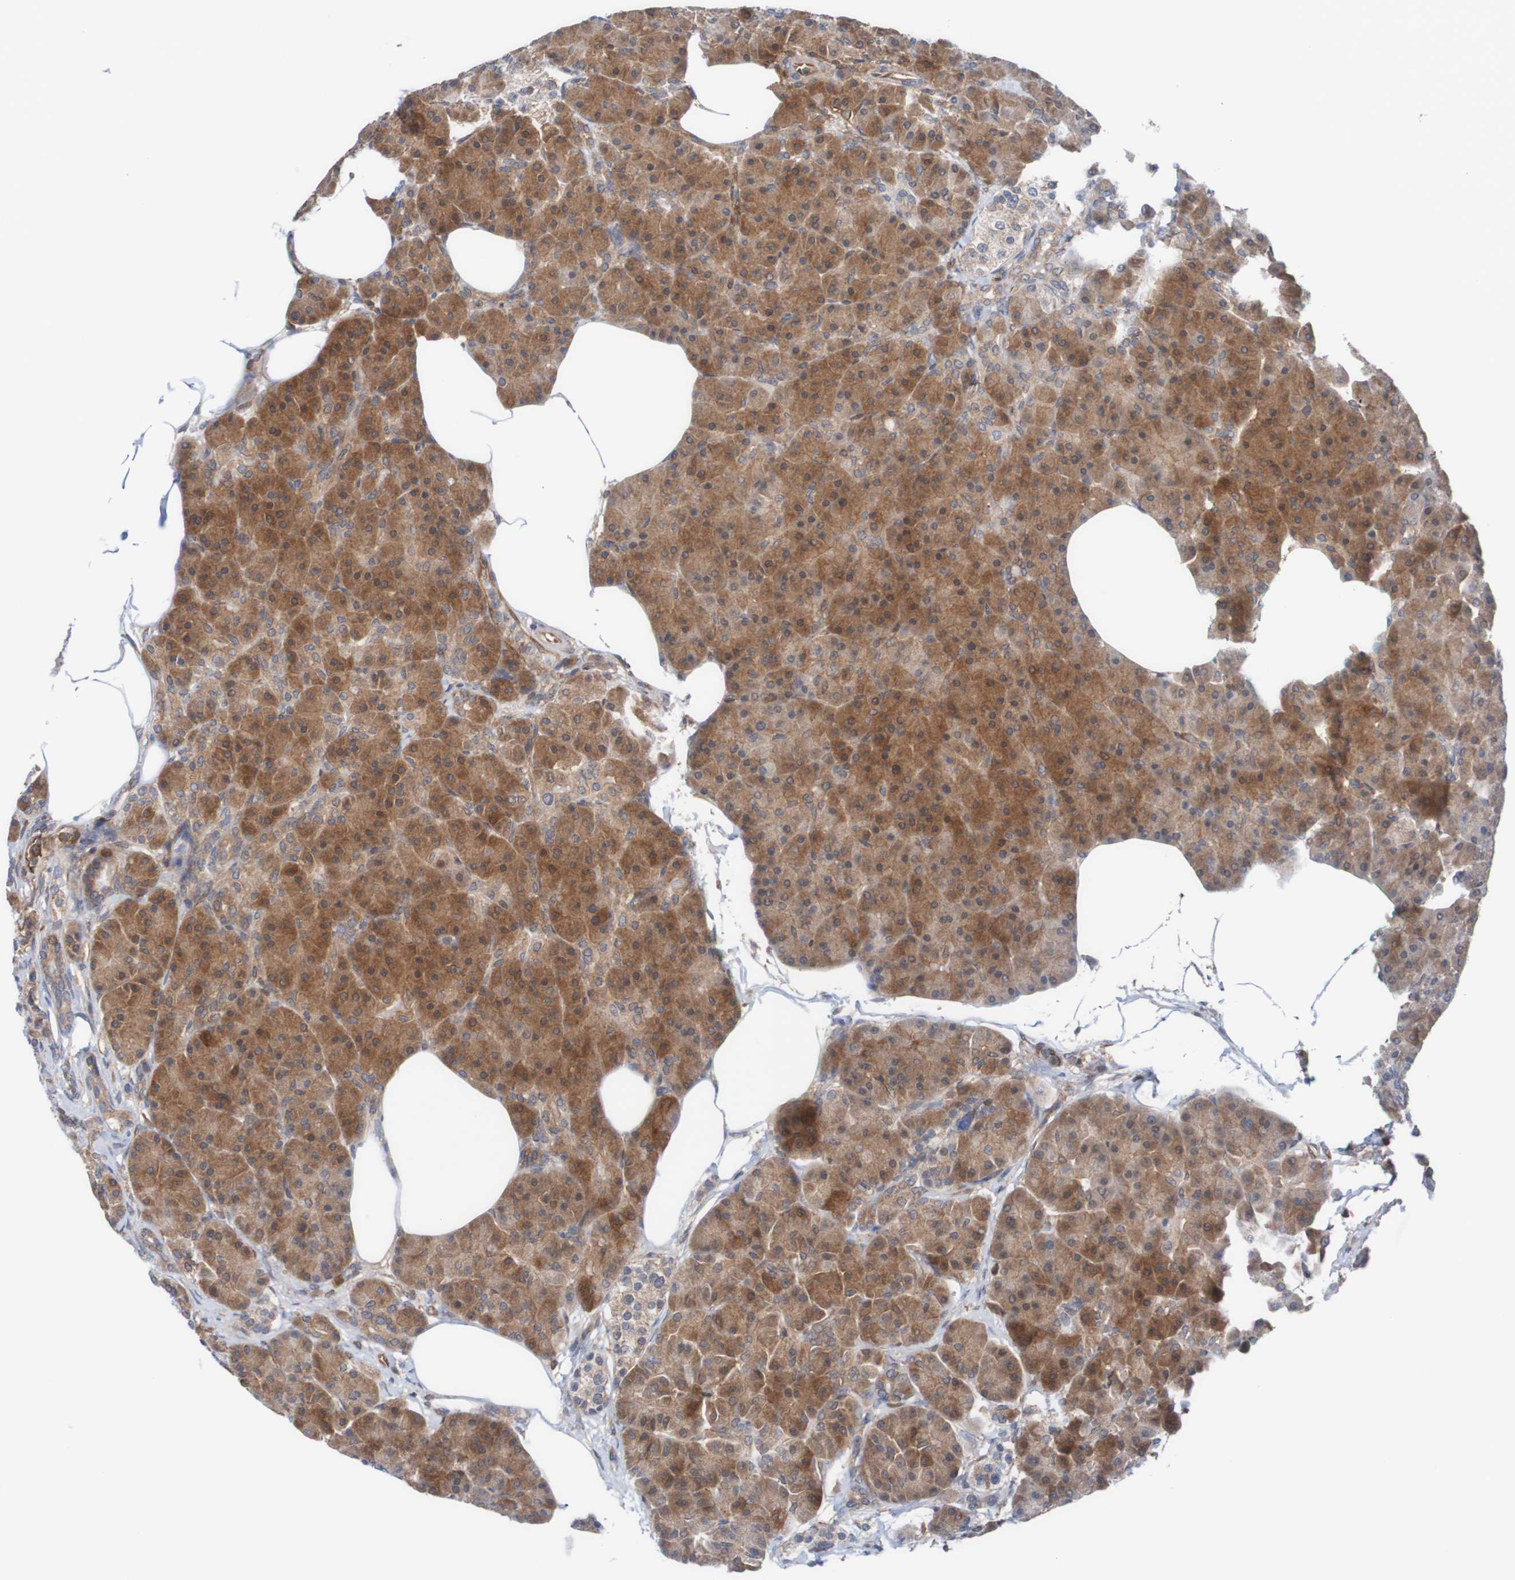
{"staining": {"intensity": "moderate", "quantity": ">75%", "location": "cytoplasmic/membranous"}, "tissue": "pancreas", "cell_type": "Exocrine glandular cells", "image_type": "normal", "snomed": [{"axis": "morphology", "description": "Normal tissue, NOS"}, {"axis": "topography", "description": "Pancreas"}], "caption": "A brown stain labels moderate cytoplasmic/membranous staining of a protein in exocrine glandular cells of unremarkable pancreas. The protein of interest is shown in brown color, while the nuclei are stained blue.", "gene": "RIGI", "patient": {"sex": "female", "age": 70}}